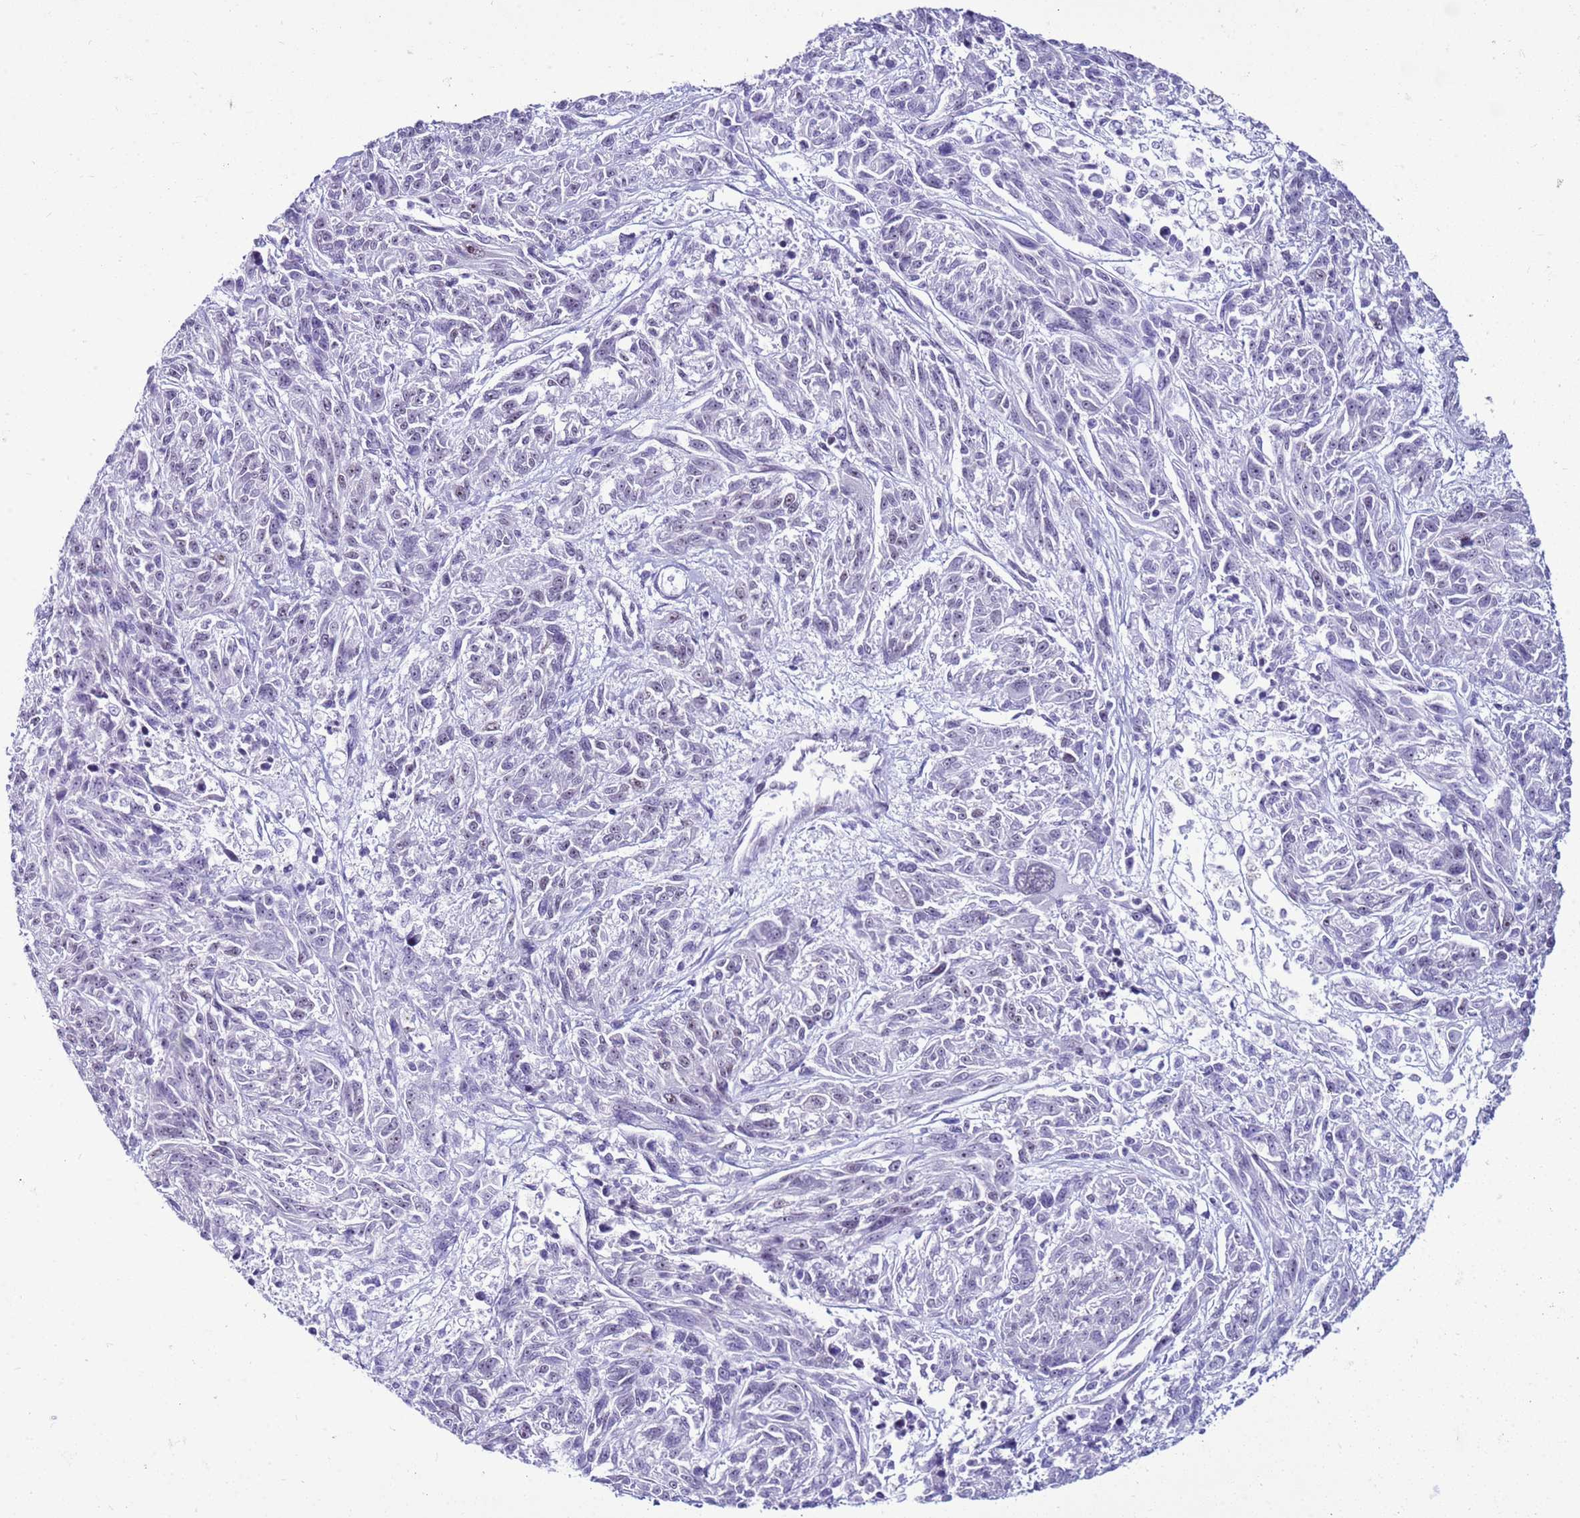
{"staining": {"intensity": "negative", "quantity": "none", "location": "none"}, "tissue": "melanoma", "cell_type": "Tumor cells", "image_type": "cancer", "snomed": [{"axis": "morphology", "description": "Malignant melanoma, NOS"}, {"axis": "topography", "description": "Skin"}], "caption": "IHC histopathology image of melanoma stained for a protein (brown), which demonstrates no positivity in tumor cells.", "gene": "DHX15", "patient": {"sex": "male", "age": 53}}